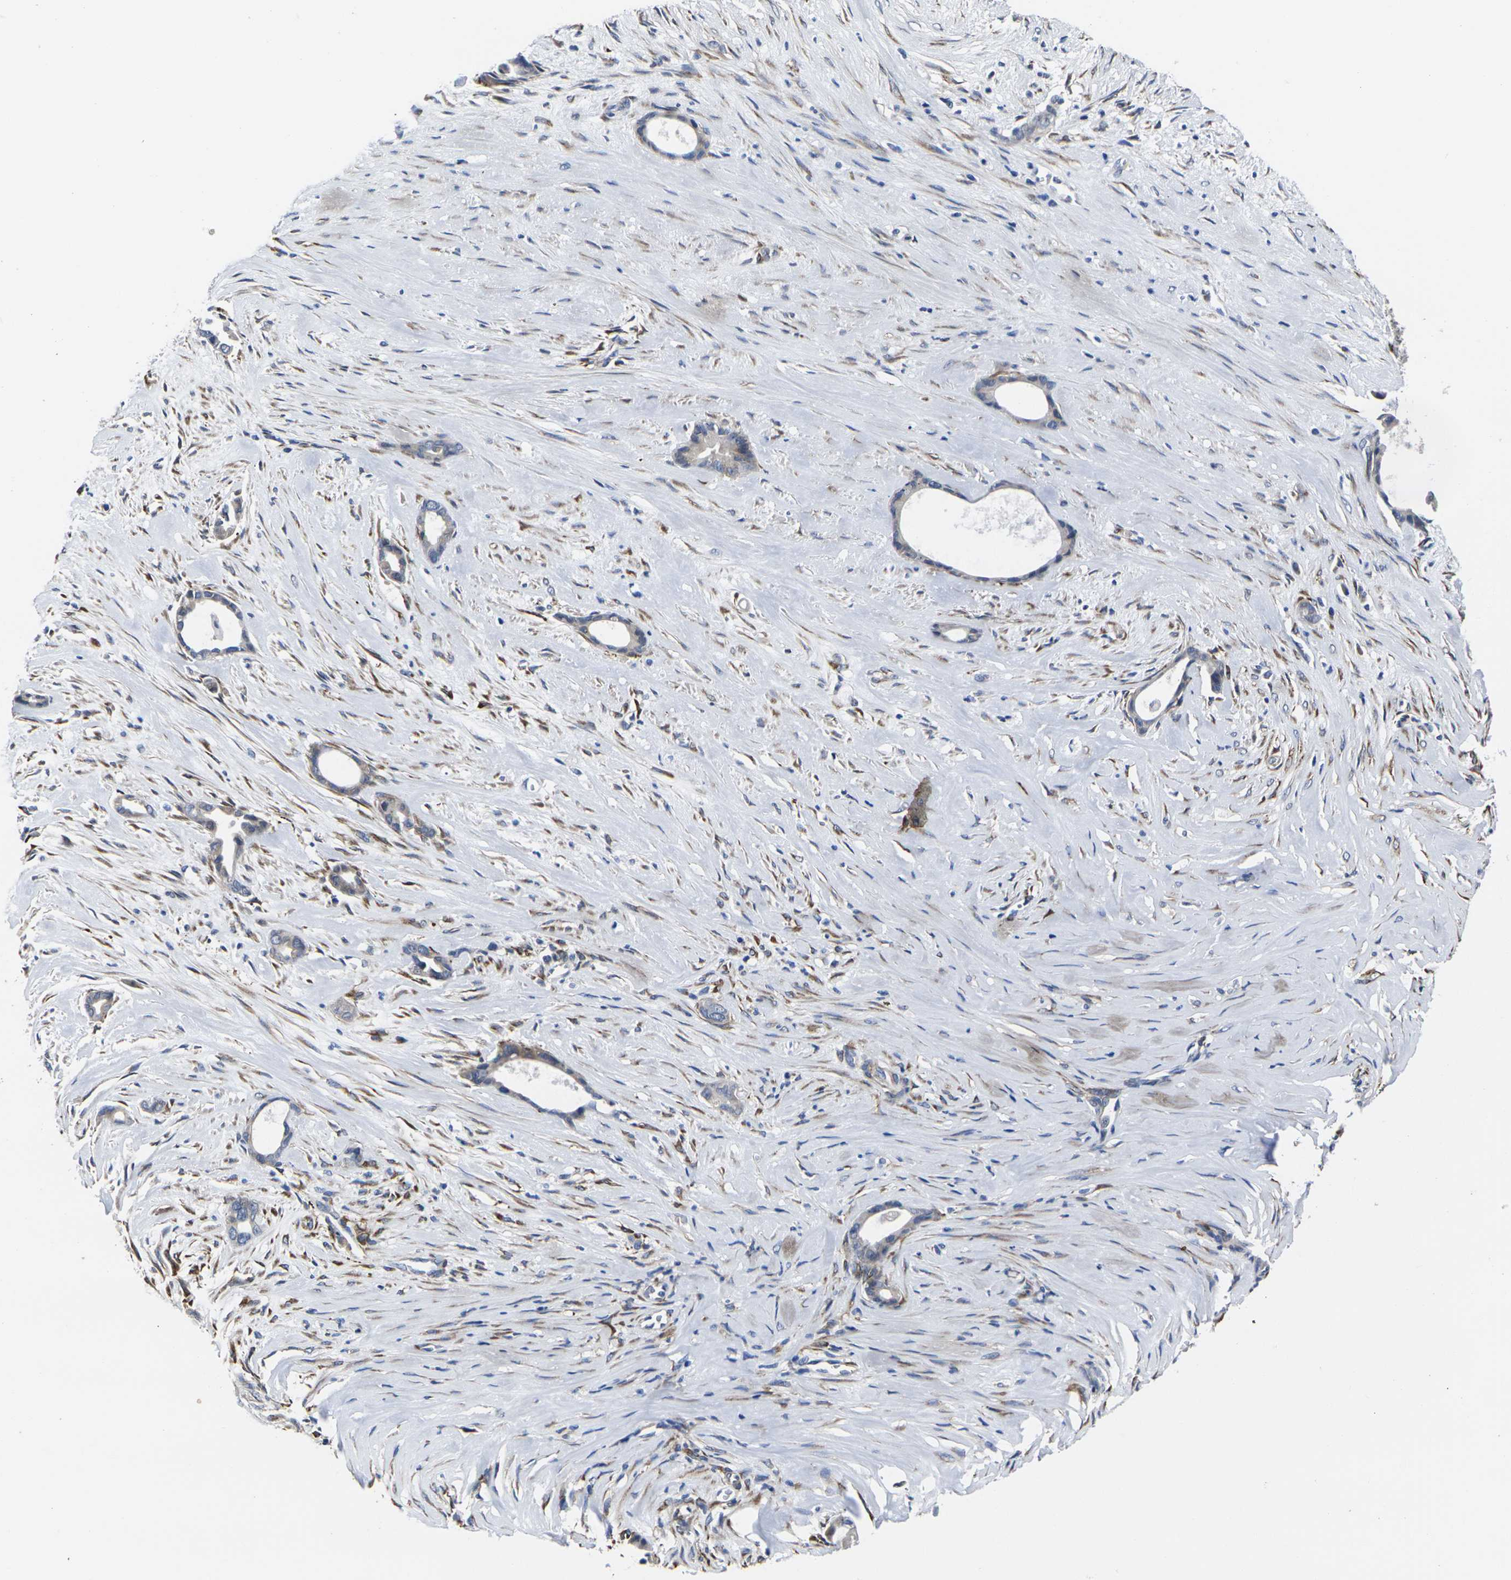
{"staining": {"intensity": "negative", "quantity": "none", "location": "none"}, "tissue": "liver cancer", "cell_type": "Tumor cells", "image_type": "cancer", "snomed": [{"axis": "morphology", "description": "Cholangiocarcinoma"}, {"axis": "topography", "description": "Liver"}], "caption": "IHC of human cholangiocarcinoma (liver) exhibits no expression in tumor cells. (Immunohistochemistry (ihc), brightfield microscopy, high magnification).", "gene": "CYP2C8", "patient": {"sex": "female", "age": 55}}